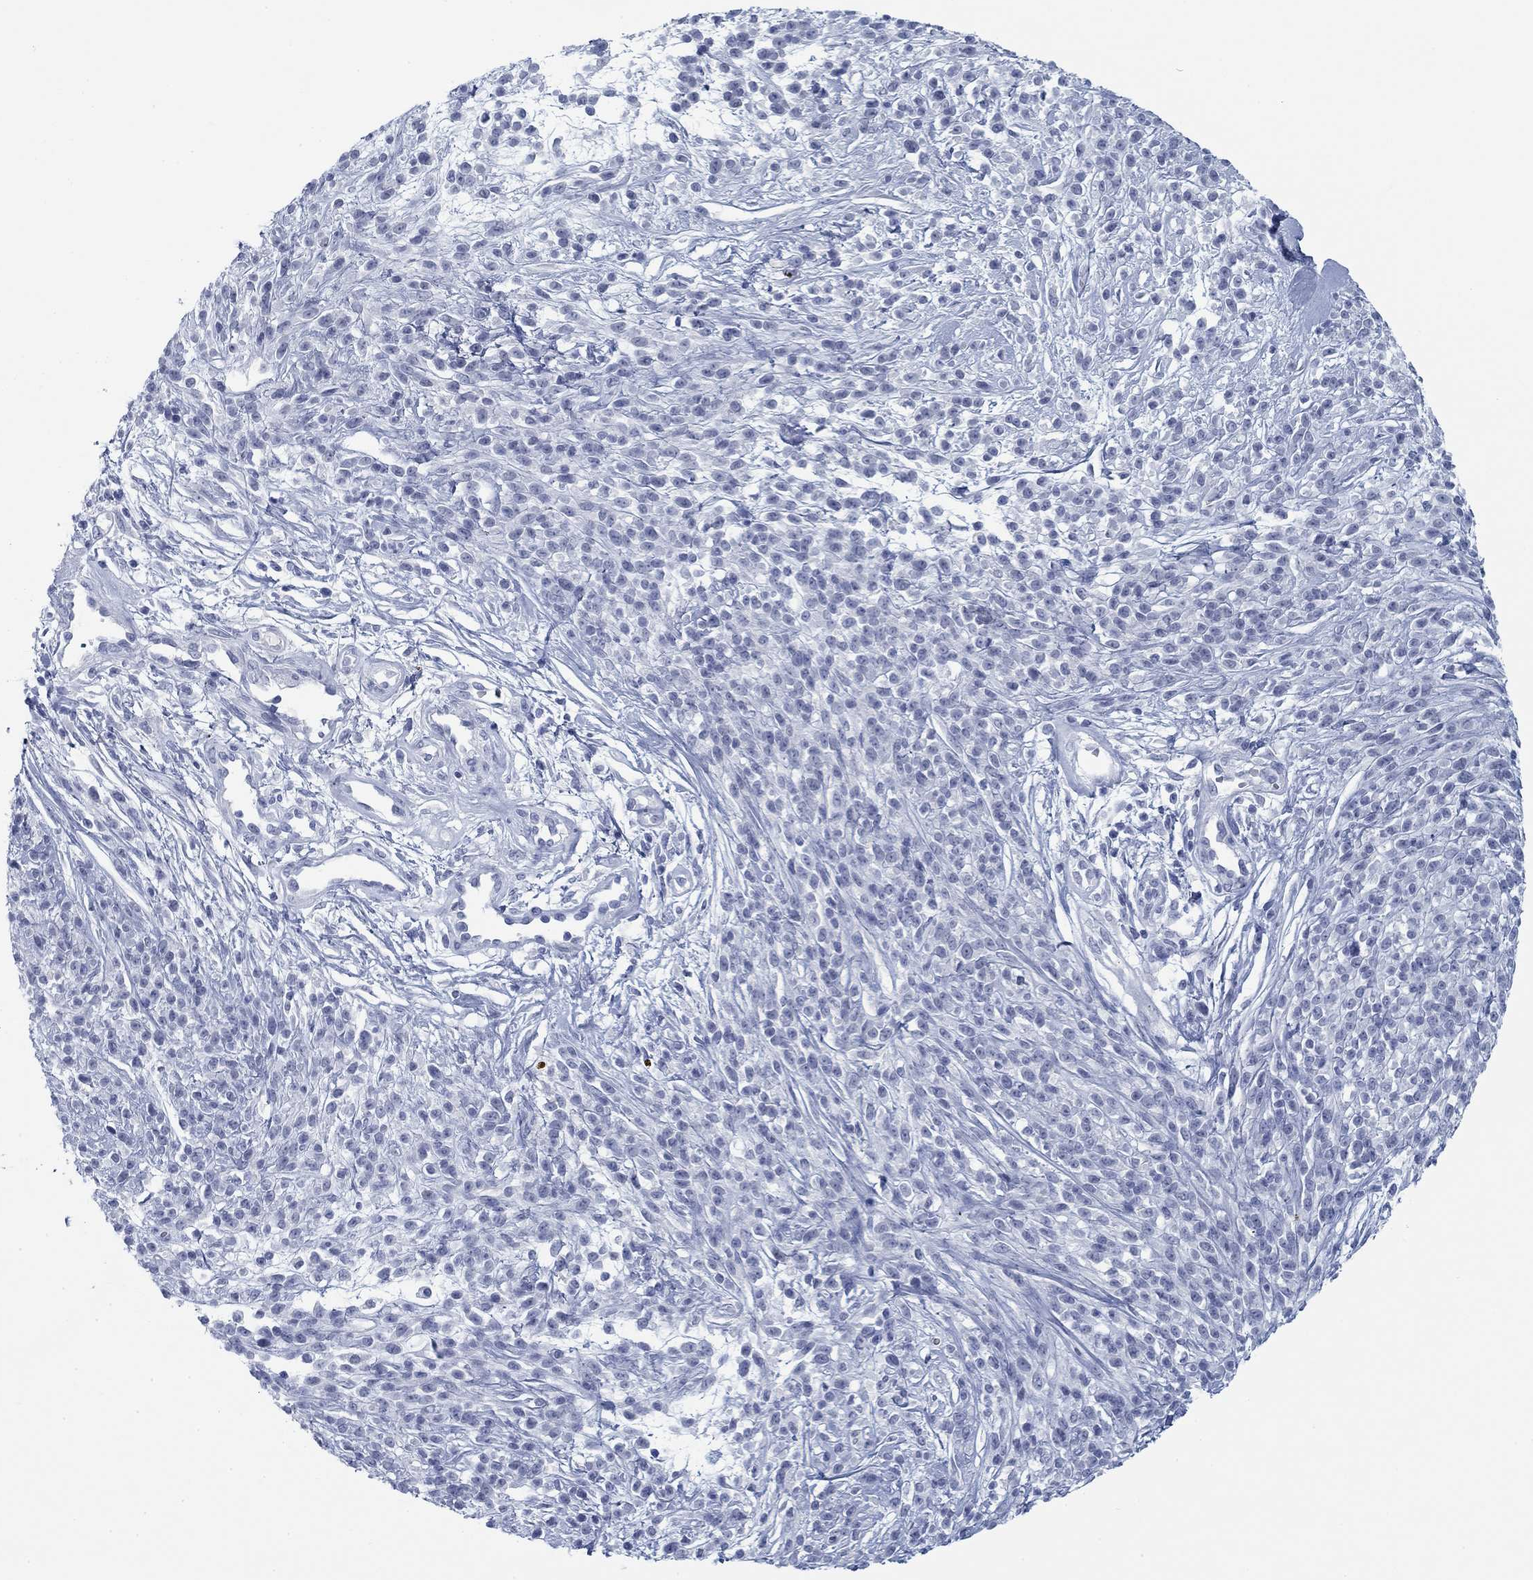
{"staining": {"intensity": "negative", "quantity": "none", "location": "none"}, "tissue": "melanoma", "cell_type": "Tumor cells", "image_type": "cancer", "snomed": [{"axis": "morphology", "description": "Malignant melanoma, NOS"}, {"axis": "topography", "description": "Skin"}, {"axis": "topography", "description": "Skin of trunk"}], "caption": "Melanoma was stained to show a protein in brown. There is no significant expression in tumor cells. (Brightfield microscopy of DAB immunohistochemistry (IHC) at high magnification).", "gene": "DNAL1", "patient": {"sex": "male", "age": 74}}